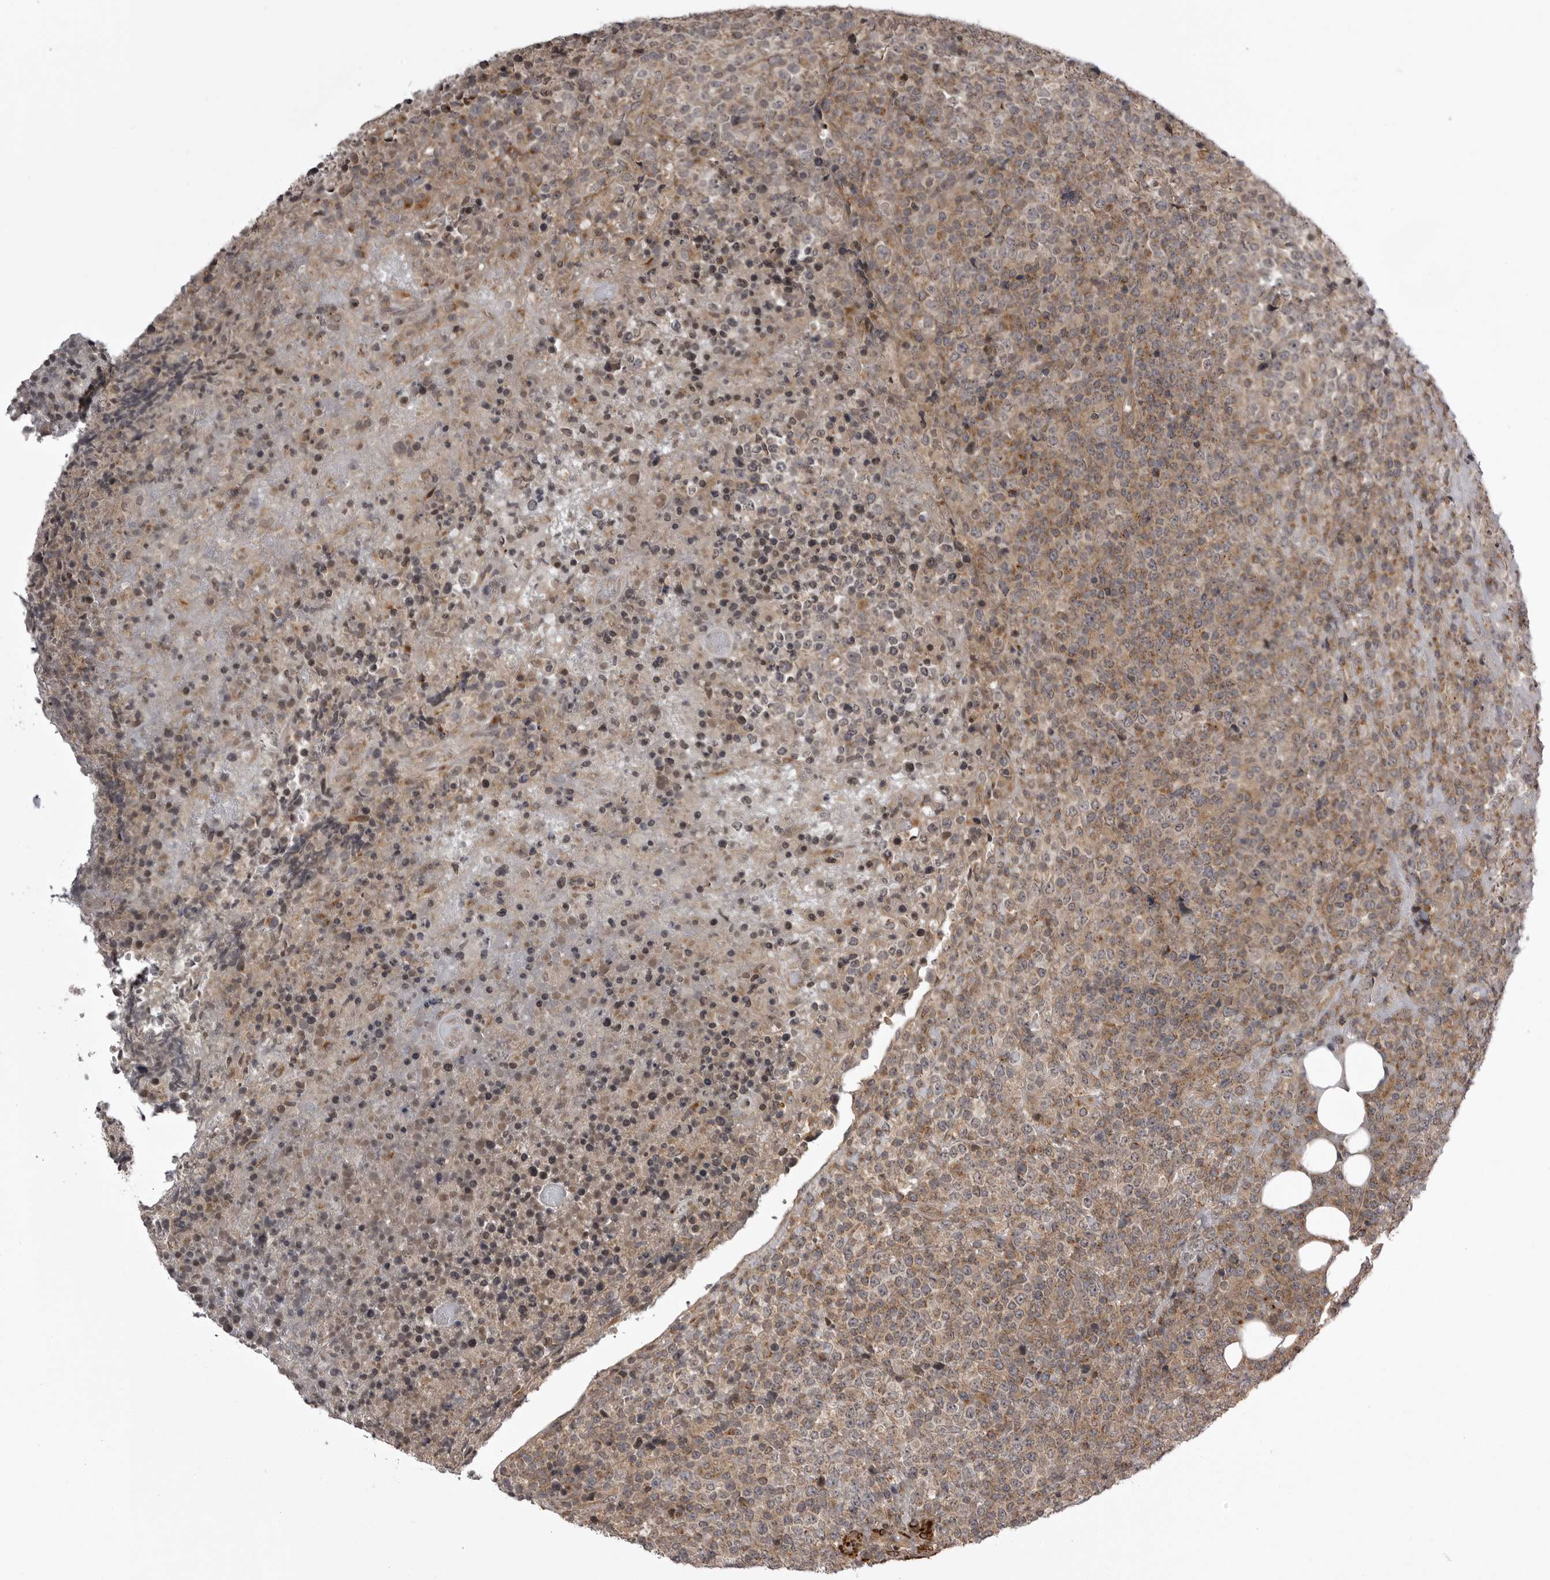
{"staining": {"intensity": "moderate", "quantity": ">75%", "location": "cytoplasmic/membranous"}, "tissue": "lymphoma", "cell_type": "Tumor cells", "image_type": "cancer", "snomed": [{"axis": "morphology", "description": "Malignant lymphoma, non-Hodgkin's type, High grade"}, {"axis": "topography", "description": "Lymph node"}], "caption": "A brown stain labels moderate cytoplasmic/membranous positivity of a protein in human lymphoma tumor cells.", "gene": "SNX16", "patient": {"sex": "male", "age": 13}}